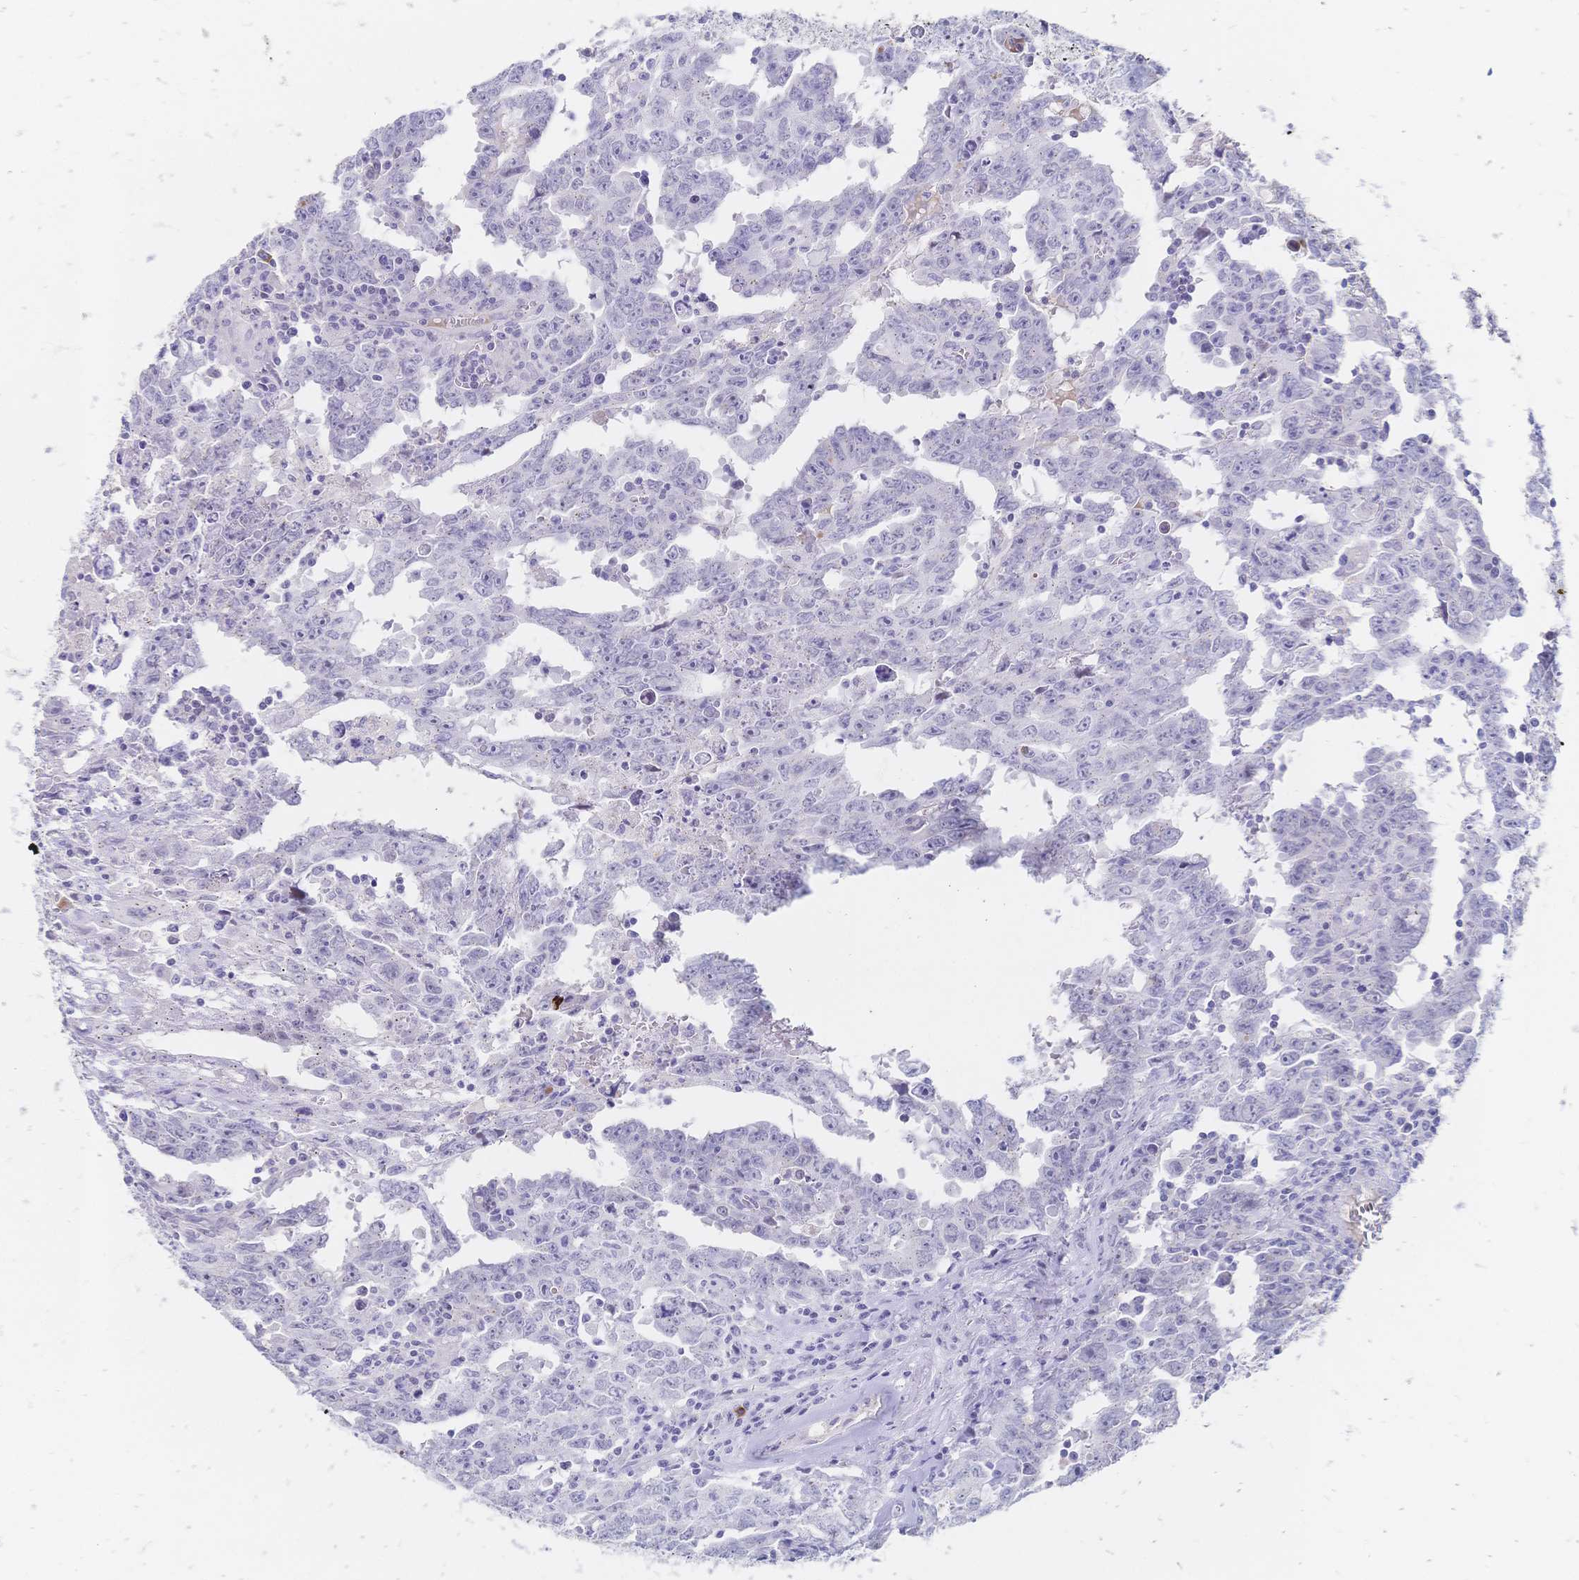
{"staining": {"intensity": "negative", "quantity": "none", "location": "none"}, "tissue": "testis cancer", "cell_type": "Tumor cells", "image_type": "cancer", "snomed": [{"axis": "morphology", "description": "Carcinoma, Embryonal, NOS"}, {"axis": "topography", "description": "Testis"}], "caption": "The photomicrograph exhibits no staining of tumor cells in testis cancer (embryonal carcinoma).", "gene": "PSORS1C2", "patient": {"sex": "male", "age": 22}}